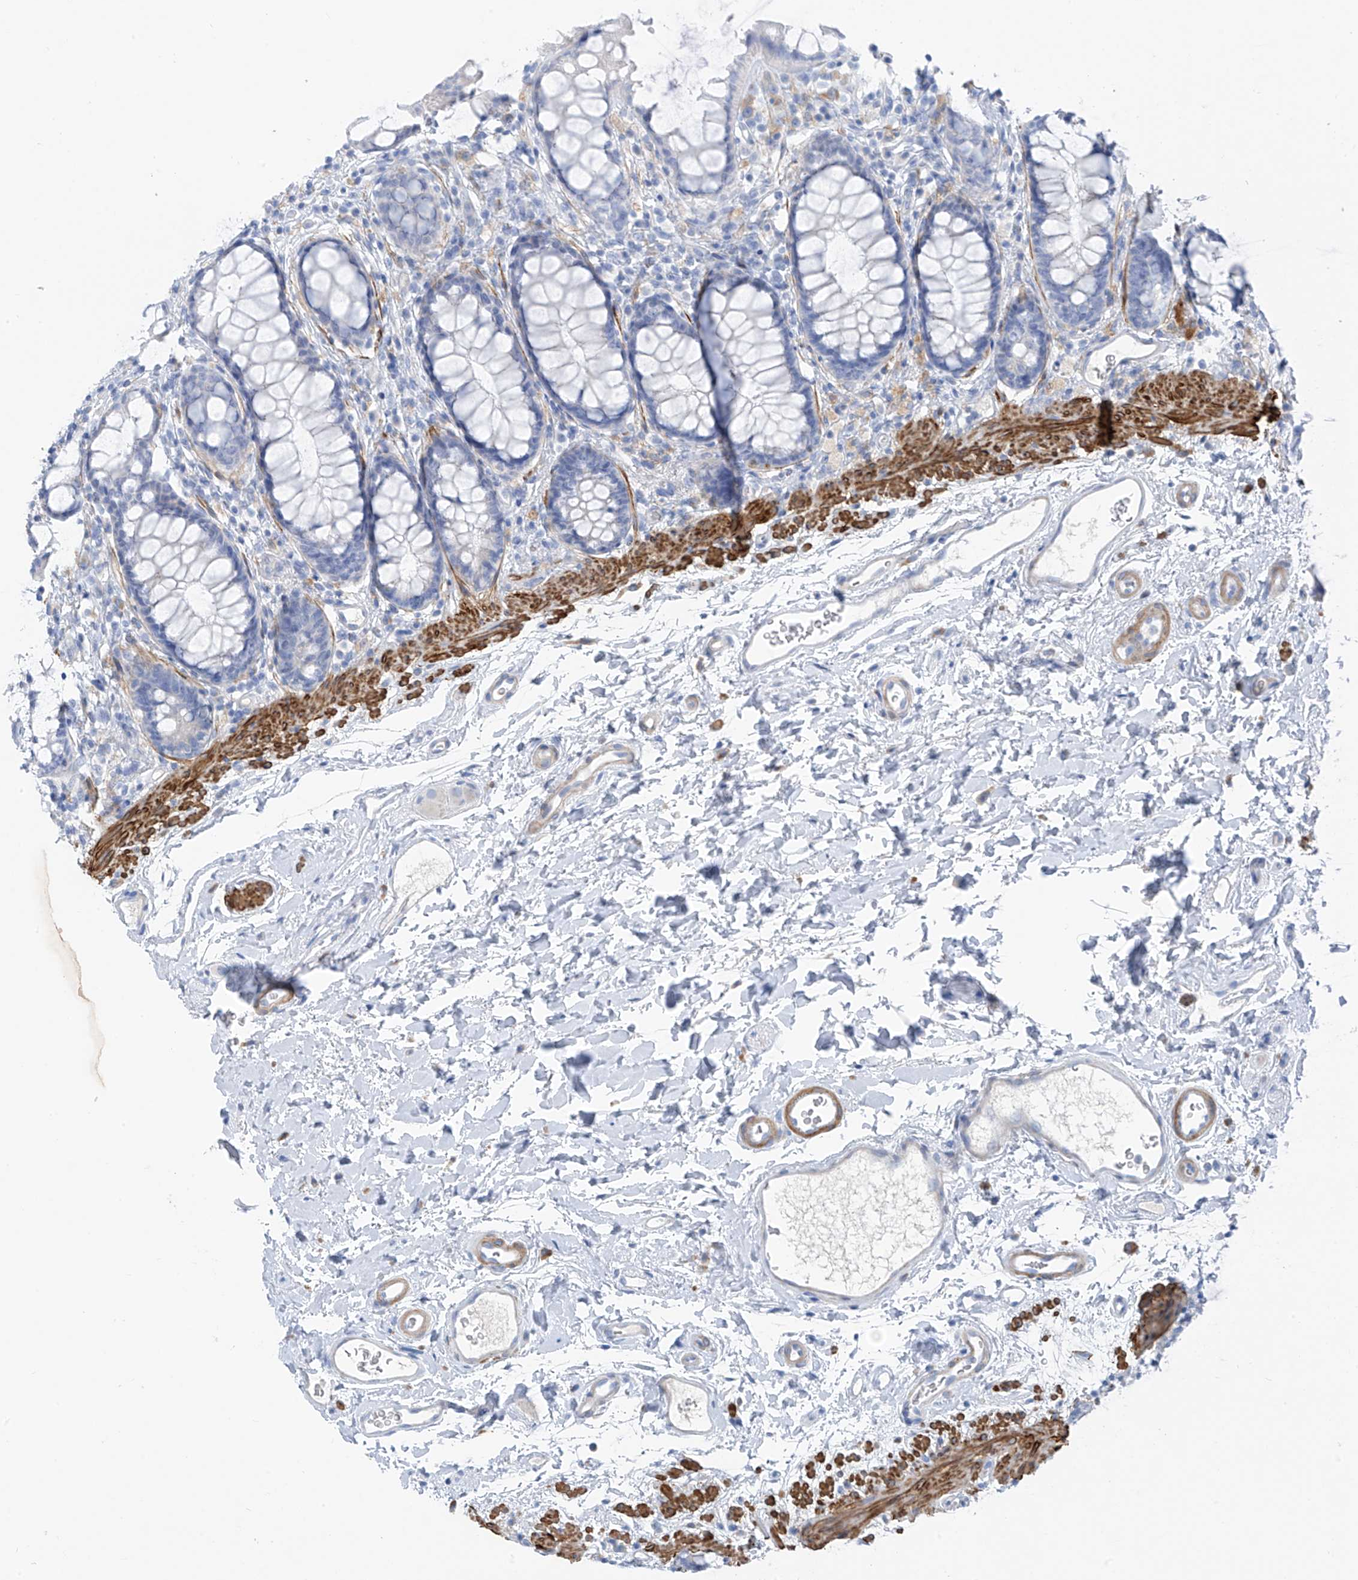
{"staining": {"intensity": "negative", "quantity": "none", "location": "none"}, "tissue": "rectum", "cell_type": "Glandular cells", "image_type": "normal", "snomed": [{"axis": "morphology", "description": "Normal tissue, NOS"}, {"axis": "topography", "description": "Rectum"}], "caption": "This is an IHC micrograph of unremarkable rectum. There is no positivity in glandular cells.", "gene": "GLMP", "patient": {"sex": "female", "age": 65}}